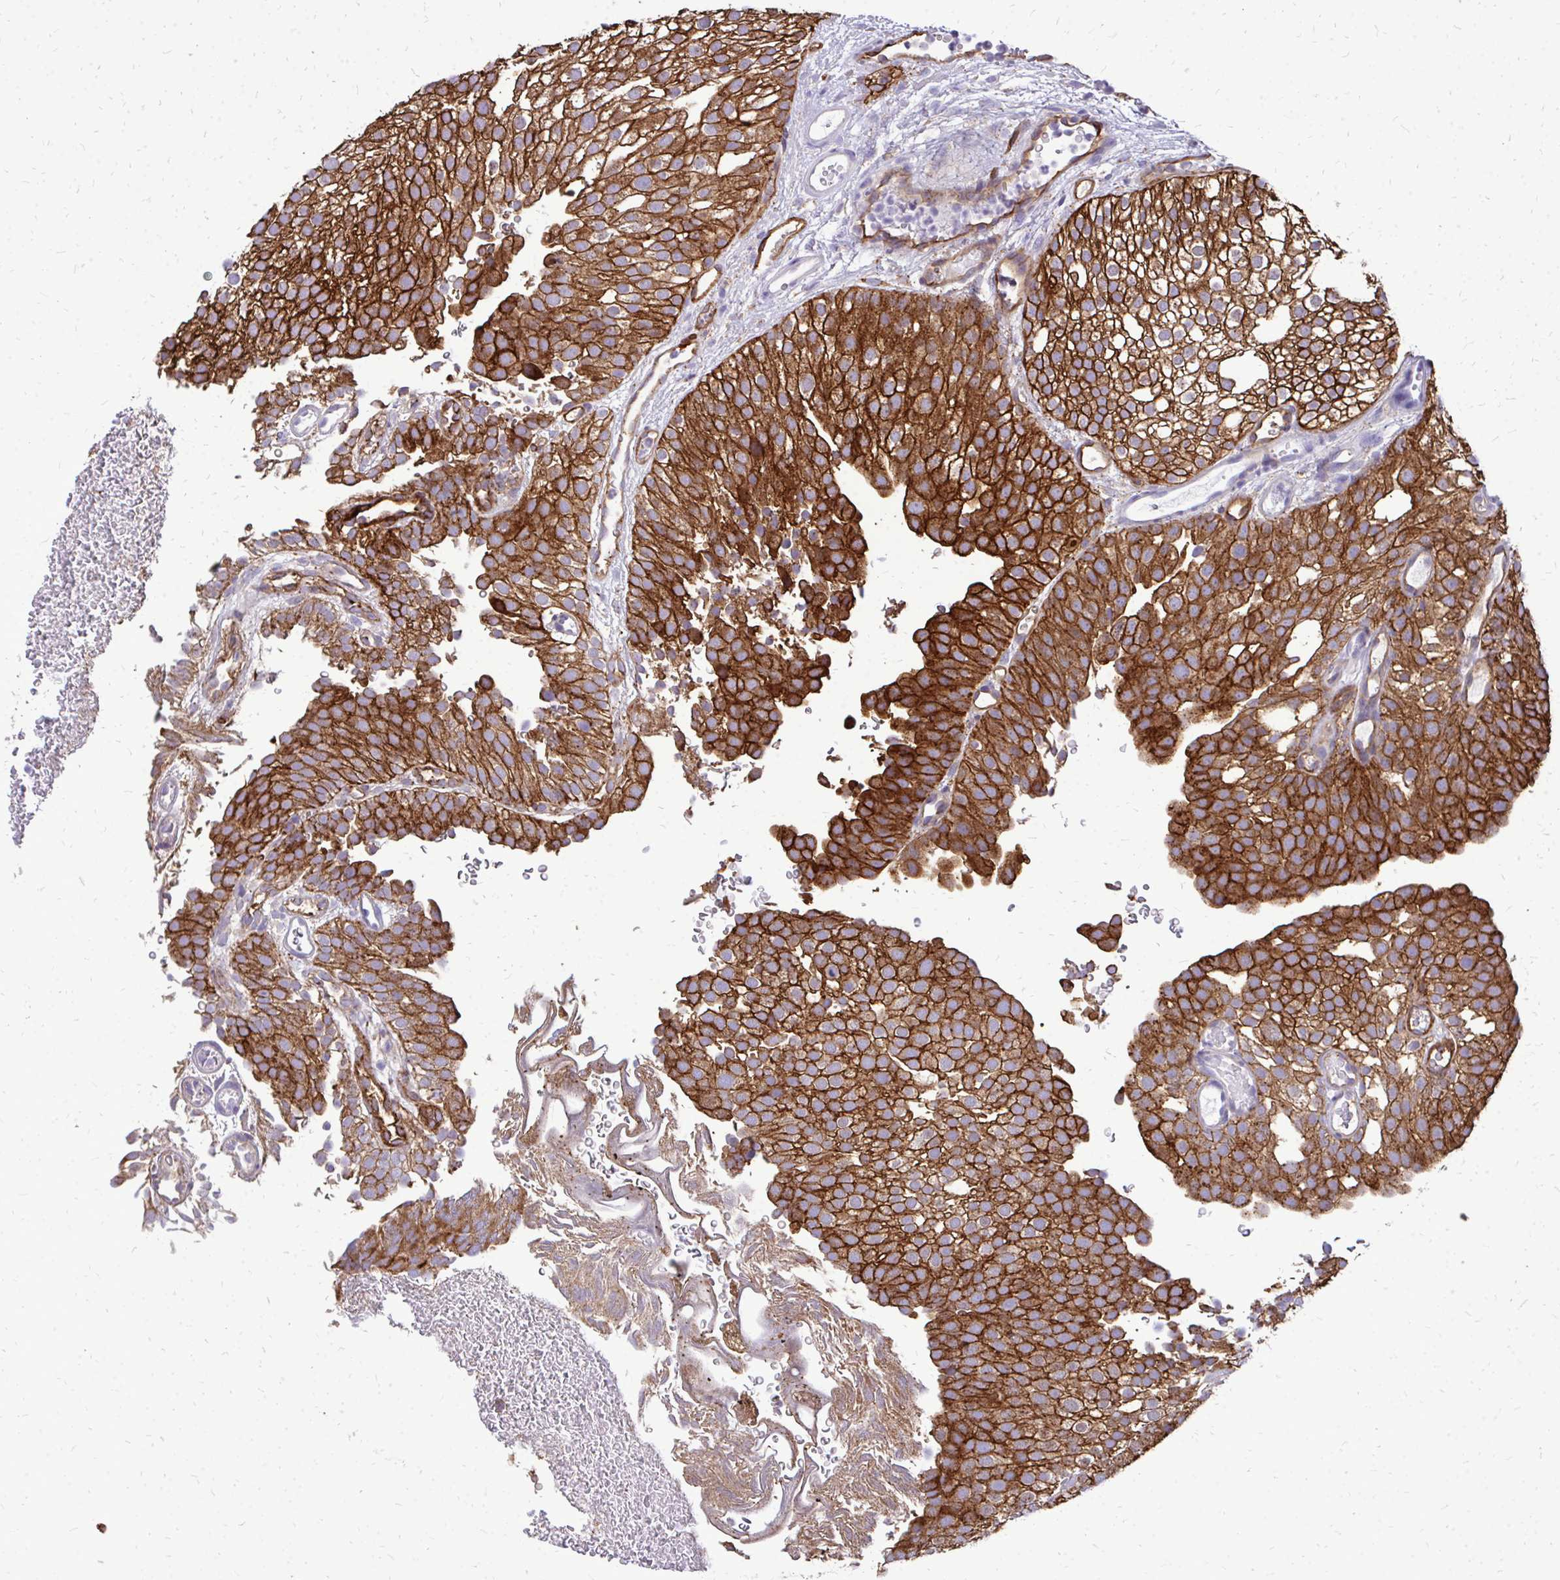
{"staining": {"intensity": "strong", "quantity": ">75%", "location": "cytoplasmic/membranous"}, "tissue": "urothelial cancer", "cell_type": "Tumor cells", "image_type": "cancer", "snomed": [{"axis": "morphology", "description": "Urothelial carcinoma, Low grade"}, {"axis": "topography", "description": "Urinary bladder"}], "caption": "Immunohistochemical staining of urothelial cancer displays high levels of strong cytoplasmic/membranous positivity in about >75% of tumor cells. (Brightfield microscopy of DAB IHC at high magnification).", "gene": "MARCKSL1", "patient": {"sex": "male", "age": 78}}